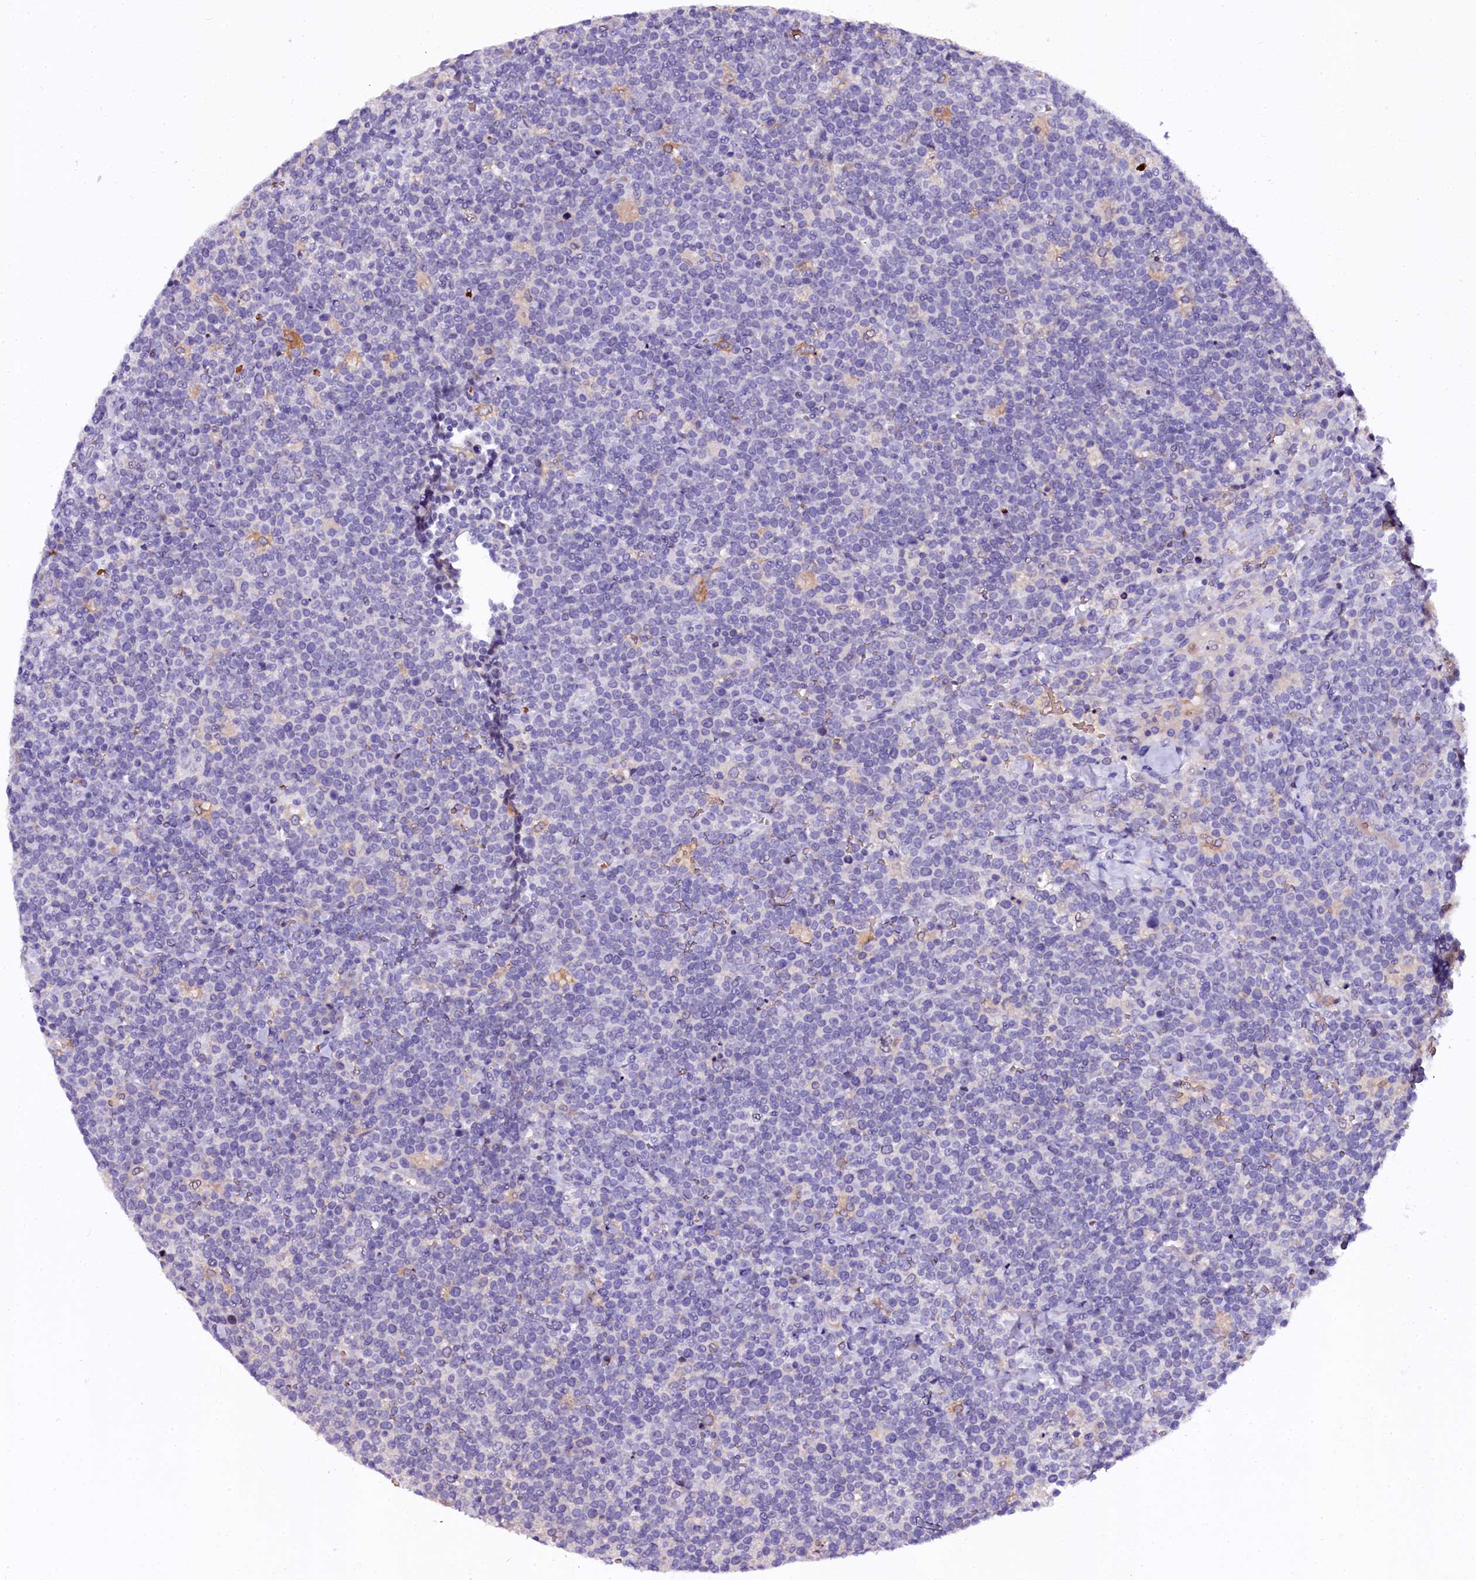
{"staining": {"intensity": "negative", "quantity": "none", "location": "none"}, "tissue": "lymphoma", "cell_type": "Tumor cells", "image_type": "cancer", "snomed": [{"axis": "morphology", "description": "Malignant lymphoma, non-Hodgkin's type, High grade"}, {"axis": "topography", "description": "Lymph node"}], "caption": "Malignant lymphoma, non-Hodgkin's type (high-grade) stained for a protein using immunohistochemistry (IHC) exhibits no positivity tumor cells.", "gene": "CTDSPL2", "patient": {"sex": "male", "age": 61}}